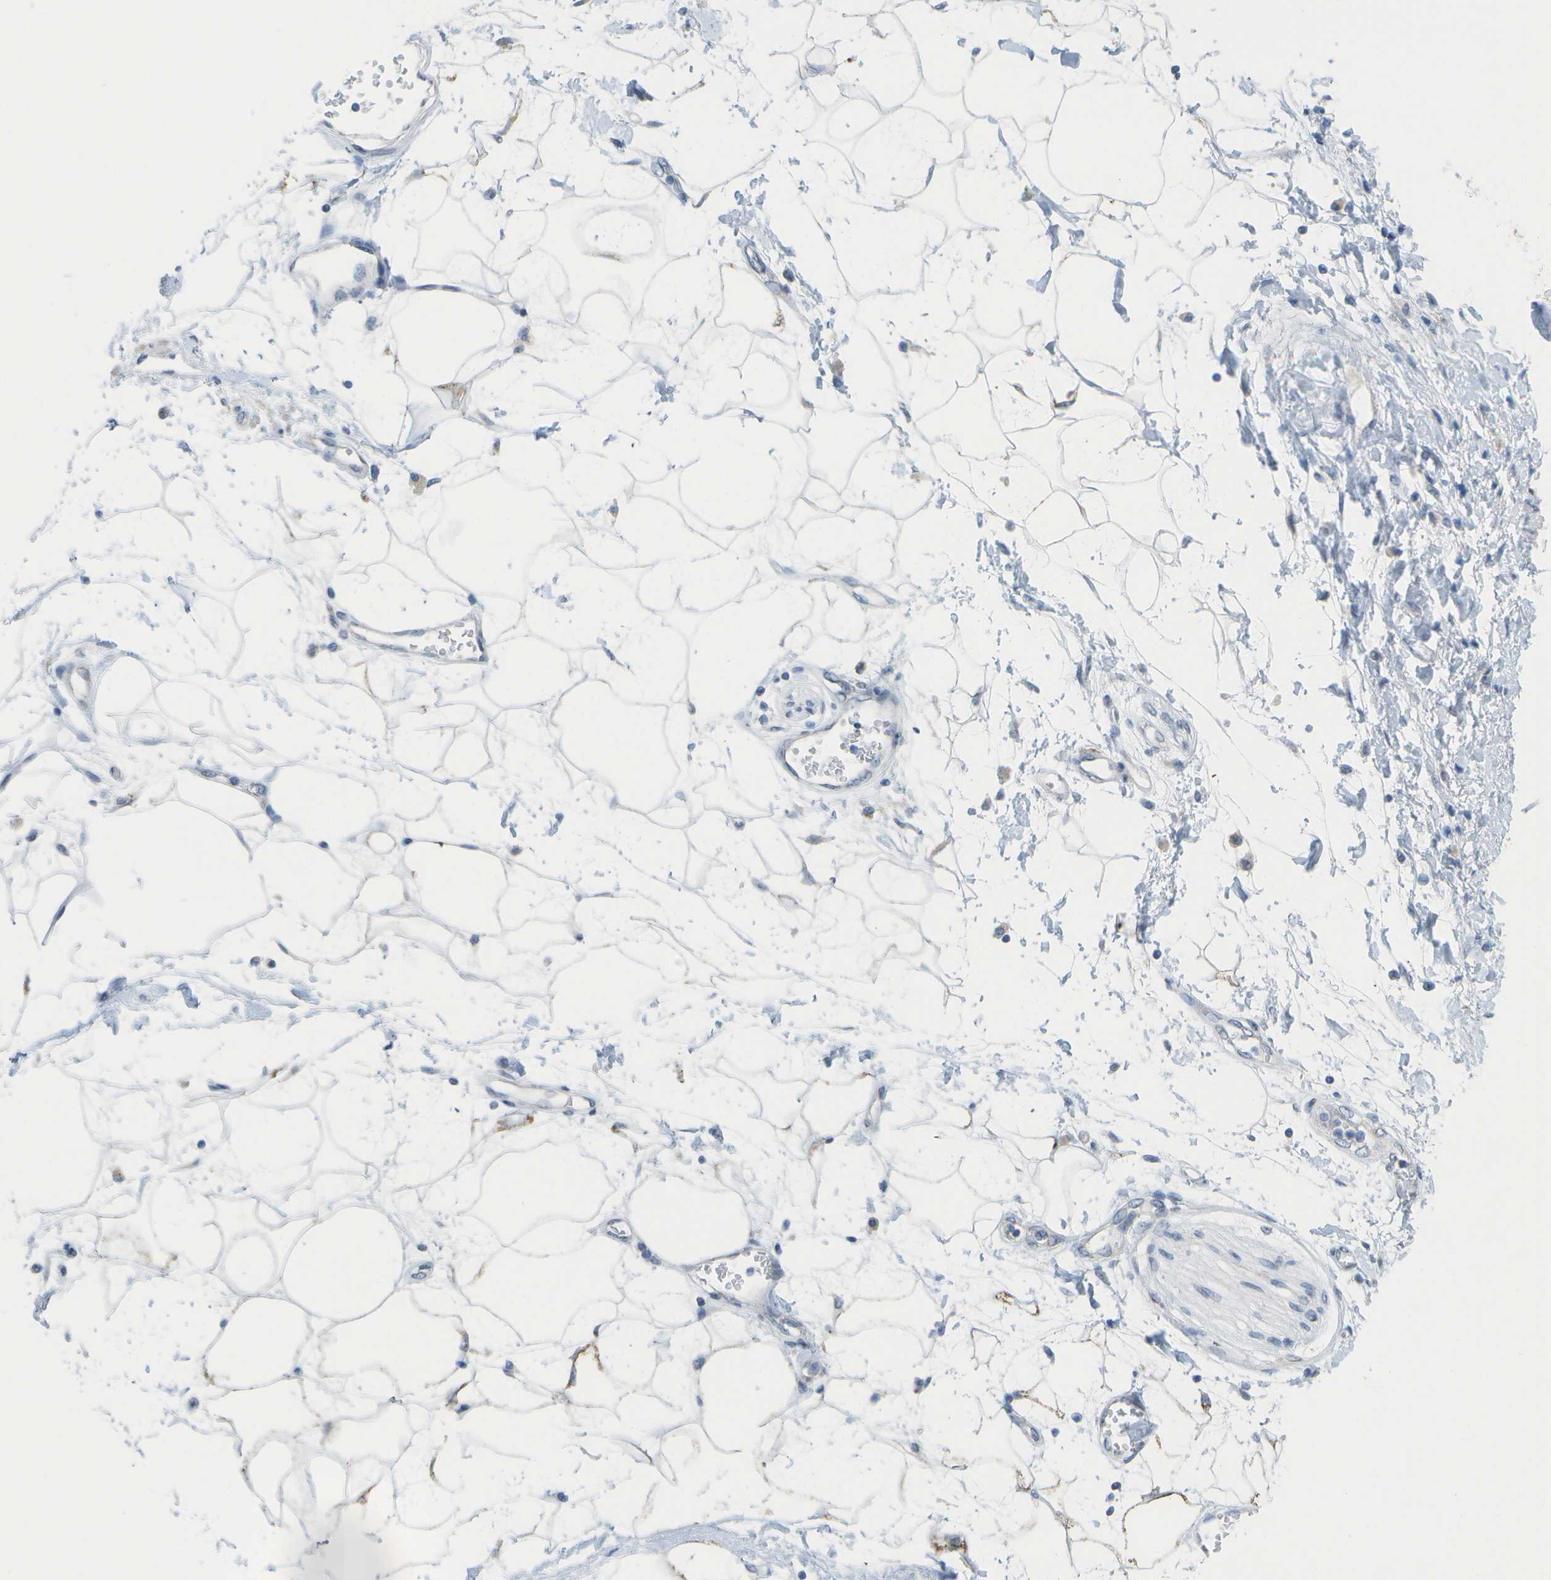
{"staining": {"intensity": "negative", "quantity": "none", "location": "none"}, "tissue": "adipose tissue", "cell_type": "Adipocytes", "image_type": "normal", "snomed": [{"axis": "morphology", "description": "Normal tissue, NOS"}, {"axis": "morphology", "description": "Adenocarcinoma, NOS"}, {"axis": "topography", "description": "Duodenum"}, {"axis": "topography", "description": "Peripheral nerve tissue"}], "caption": "A high-resolution histopathology image shows immunohistochemistry staining of normal adipose tissue, which exhibits no significant staining in adipocytes.", "gene": "TMEM223", "patient": {"sex": "female", "age": 60}}